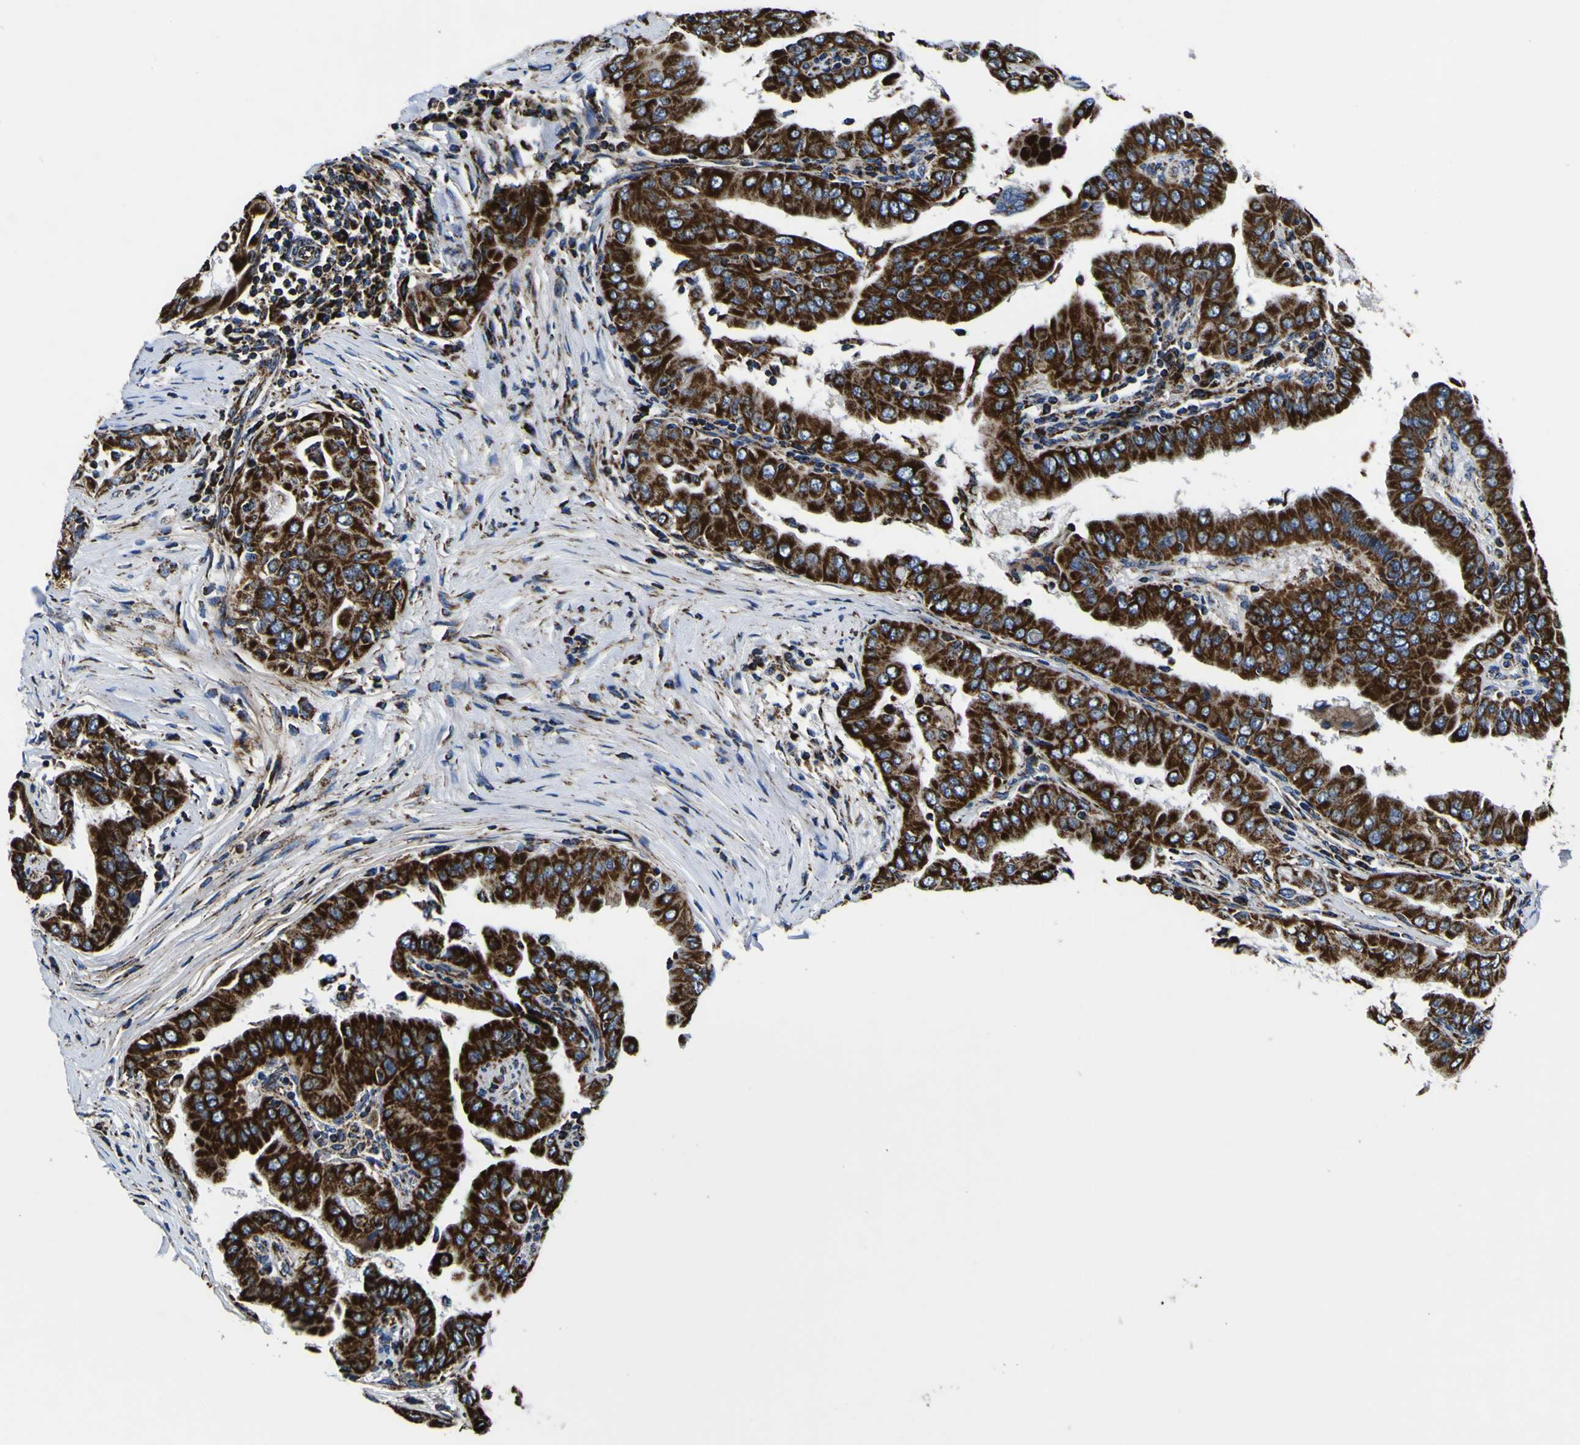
{"staining": {"intensity": "strong", "quantity": ">75%", "location": "cytoplasmic/membranous"}, "tissue": "thyroid cancer", "cell_type": "Tumor cells", "image_type": "cancer", "snomed": [{"axis": "morphology", "description": "Papillary adenocarcinoma, NOS"}, {"axis": "topography", "description": "Thyroid gland"}], "caption": "Protein staining exhibits strong cytoplasmic/membranous expression in about >75% of tumor cells in papillary adenocarcinoma (thyroid).", "gene": "PTRH2", "patient": {"sex": "male", "age": 33}}